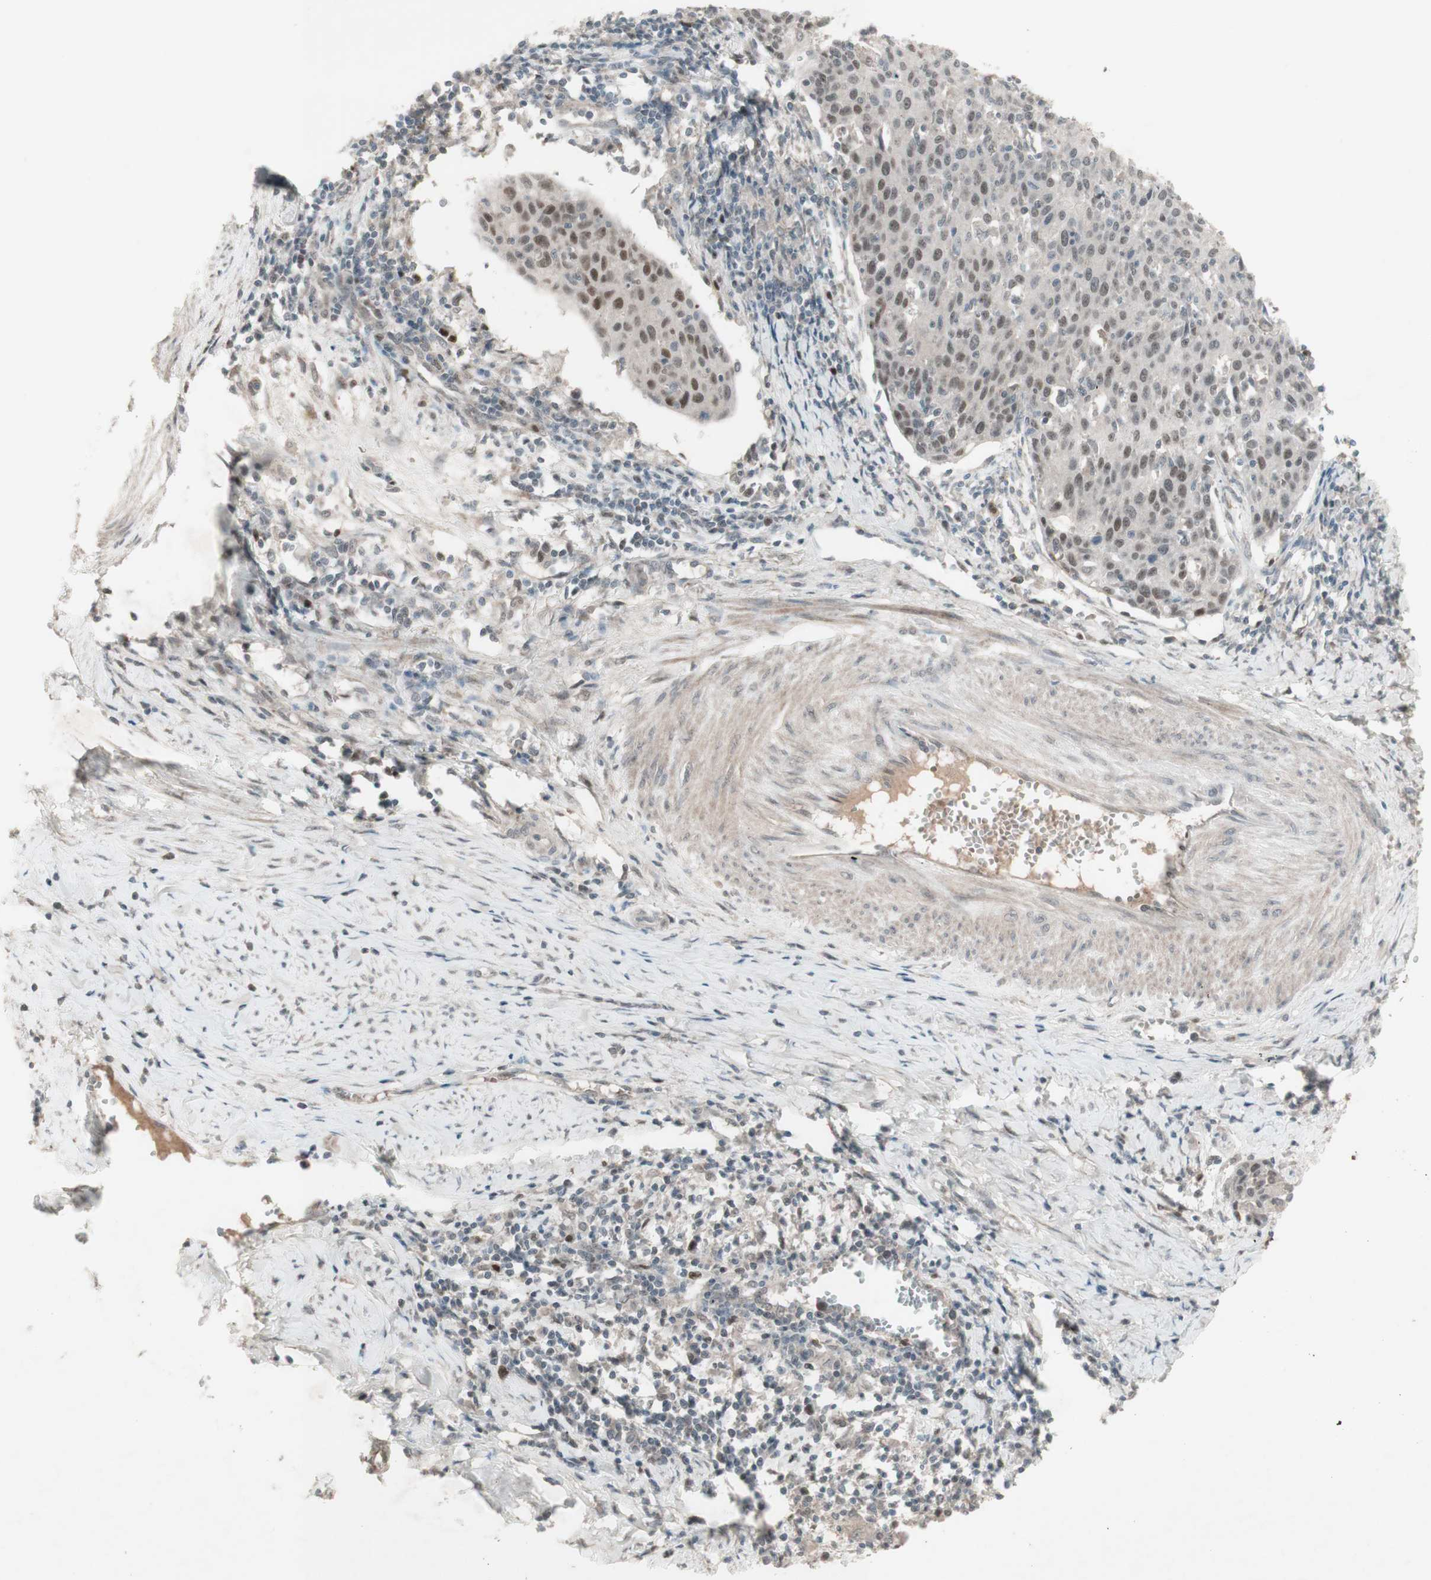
{"staining": {"intensity": "moderate", "quantity": ">75%", "location": "nuclear"}, "tissue": "cervical cancer", "cell_type": "Tumor cells", "image_type": "cancer", "snomed": [{"axis": "morphology", "description": "Squamous cell carcinoma, NOS"}, {"axis": "topography", "description": "Cervix"}], "caption": "Human squamous cell carcinoma (cervical) stained with a brown dye reveals moderate nuclear positive positivity in about >75% of tumor cells.", "gene": "MSH6", "patient": {"sex": "female", "age": 38}}